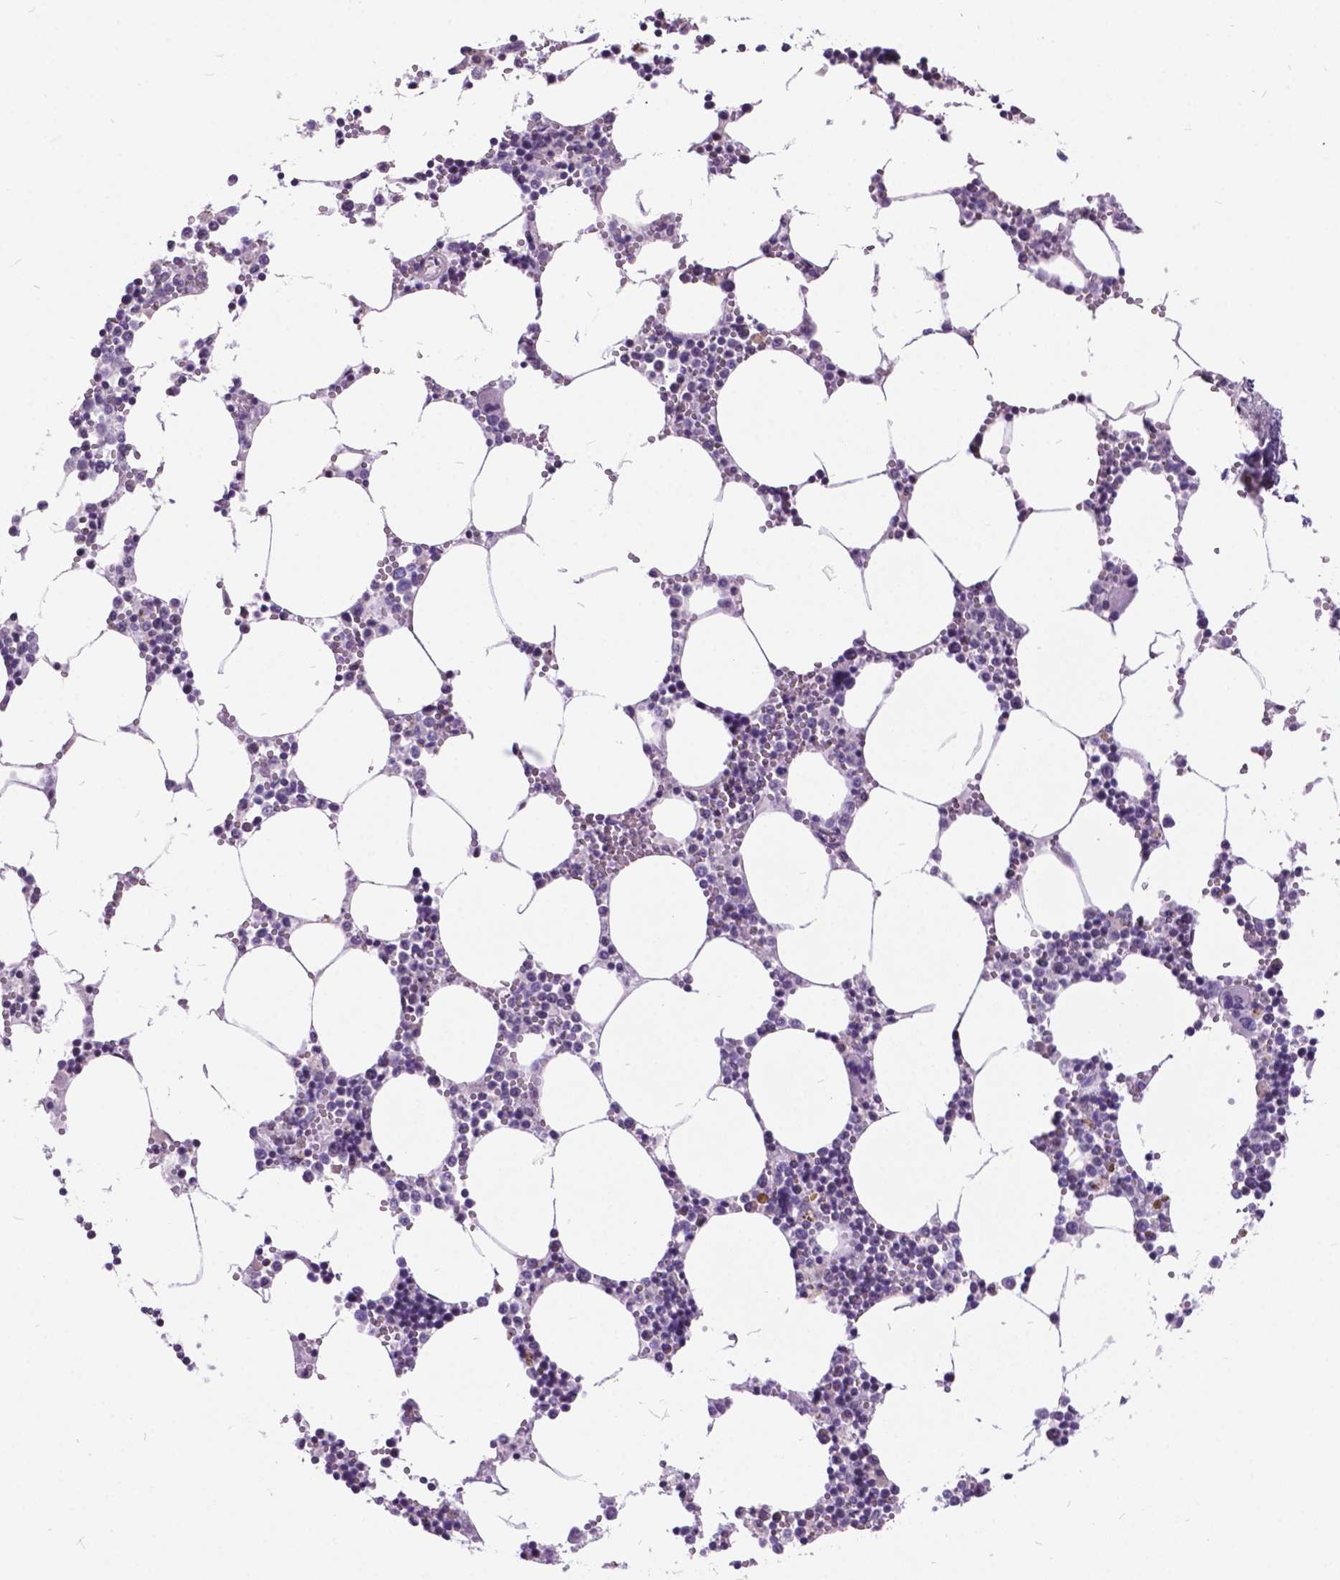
{"staining": {"intensity": "moderate", "quantity": "<25%", "location": "nuclear"}, "tissue": "bone marrow", "cell_type": "Hematopoietic cells", "image_type": "normal", "snomed": [{"axis": "morphology", "description": "Normal tissue, NOS"}, {"axis": "topography", "description": "Bone marrow"}], "caption": "The immunohistochemical stain labels moderate nuclear staining in hematopoietic cells of unremarkable bone marrow. (DAB (3,3'-diaminobenzidine) IHC with brightfield microscopy, high magnification).", "gene": "DPF3", "patient": {"sex": "male", "age": 54}}